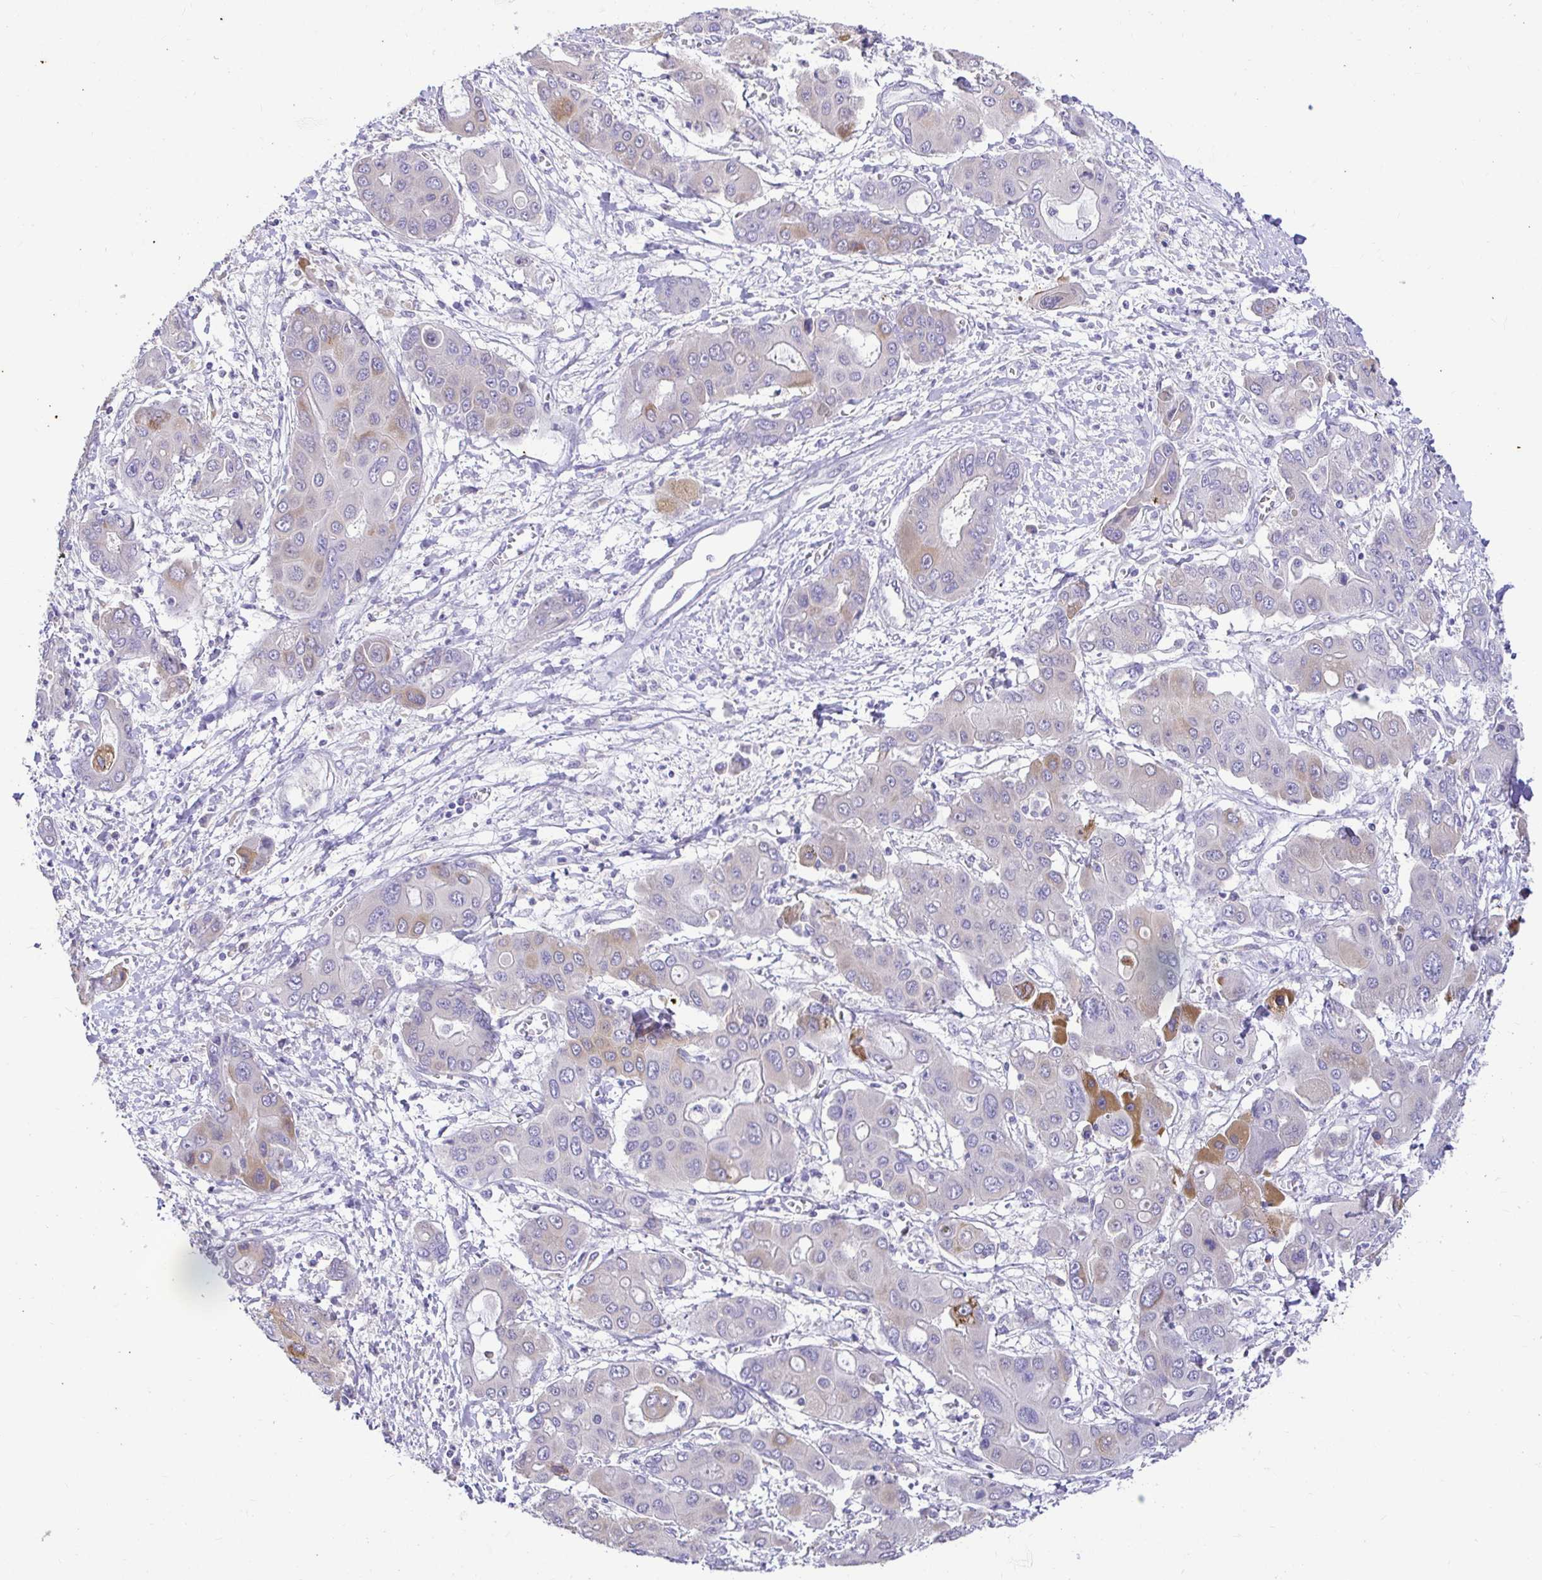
{"staining": {"intensity": "moderate", "quantity": "<25%", "location": "cytoplasmic/membranous"}, "tissue": "liver cancer", "cell_type": "Tumor cells", "image_type": "cancer", "snomed": [{"axis": "morphology", "description": "Cholangiocarcinoma"}, {"axis": "topography", "description": "Liver"}], "caption": "Liver cholangiocarcinoma stained with a protein marker shows moderate staining in tumor cells.", "gene": "CDO1", "patient": {"sex": "male", "age": 67}}